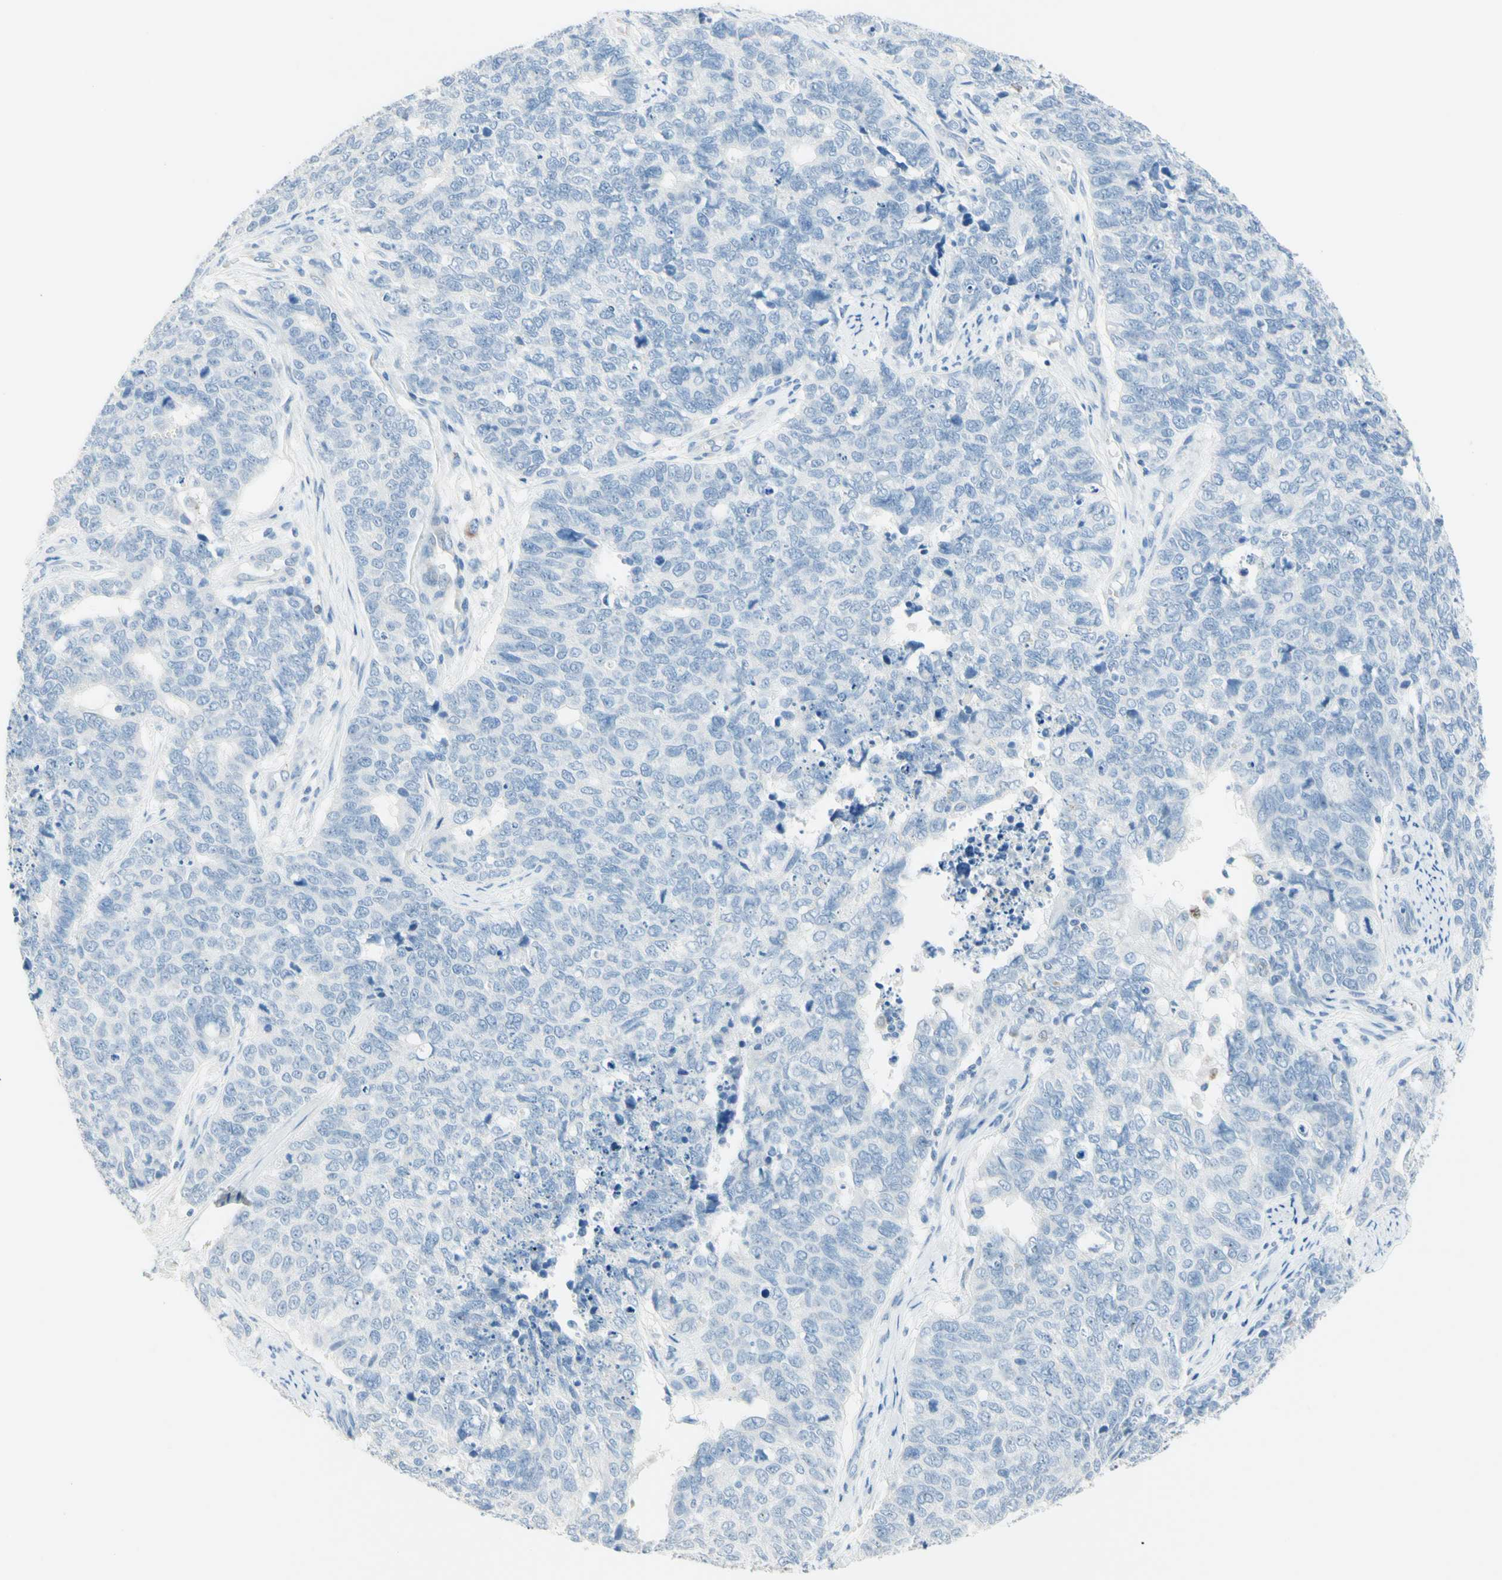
{"staining": {"intensity": "negative", "quantity": "none", "location": "none"}, "tissue": "cervical cancer", "cell_type": "Tumor cells", "image_type": "cancer", "snomed": [{"axis": "morphology", "description": "Squamous cell carcinoma, NOS"}, {"axis": "topography", "description": "Cervix"}], "caption": "There is no significant staining in tumor cells of cervical squamous cell carcinoma.", "gene": "CYSLTR1", "patient": {"sex": "female", "age": 63}}